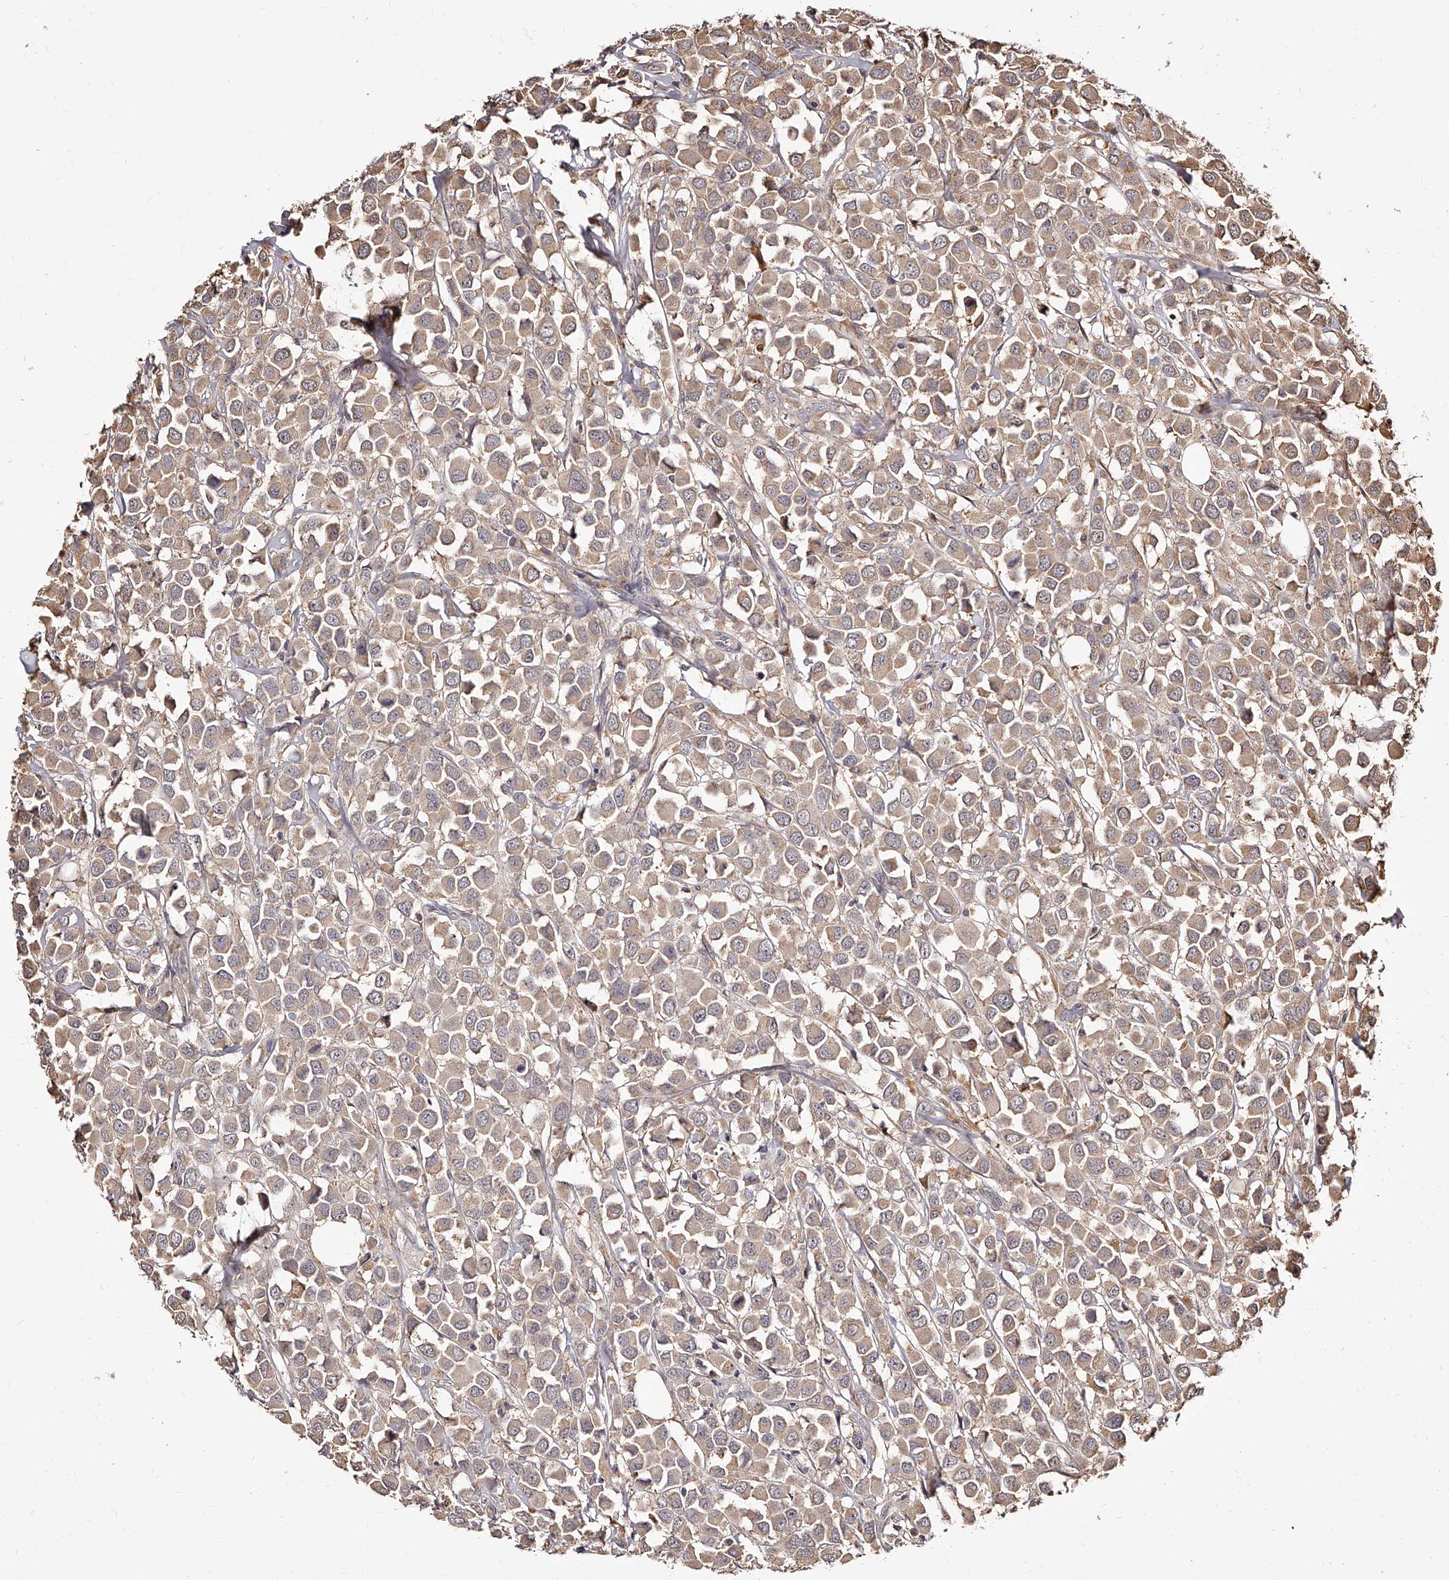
{"staining": {"intensity": "weak", "quantity": ">75%", "location": "cytoplasmic/membranous"}, "tissue": "breast cancer", "cell_type": "Tumor cells", "image_type": "cancer", "snomed": [{"axis": "morphology", "description": "Duct carcinoma"}, {"axis": "topography", "description": "Breast"}], "caption": "Protein expression analysis of human breast cancer (intraductal carcinoma) reveals weak cytoplasmic/membranous expression in approximately >75% of tumor cells. (DAB (3,3'-diaminobenzidine) = brown stain, brightfield microscopy at high magnification).", "gene": "ZNF582", "patient": {"sex": "female", "age": 61}}